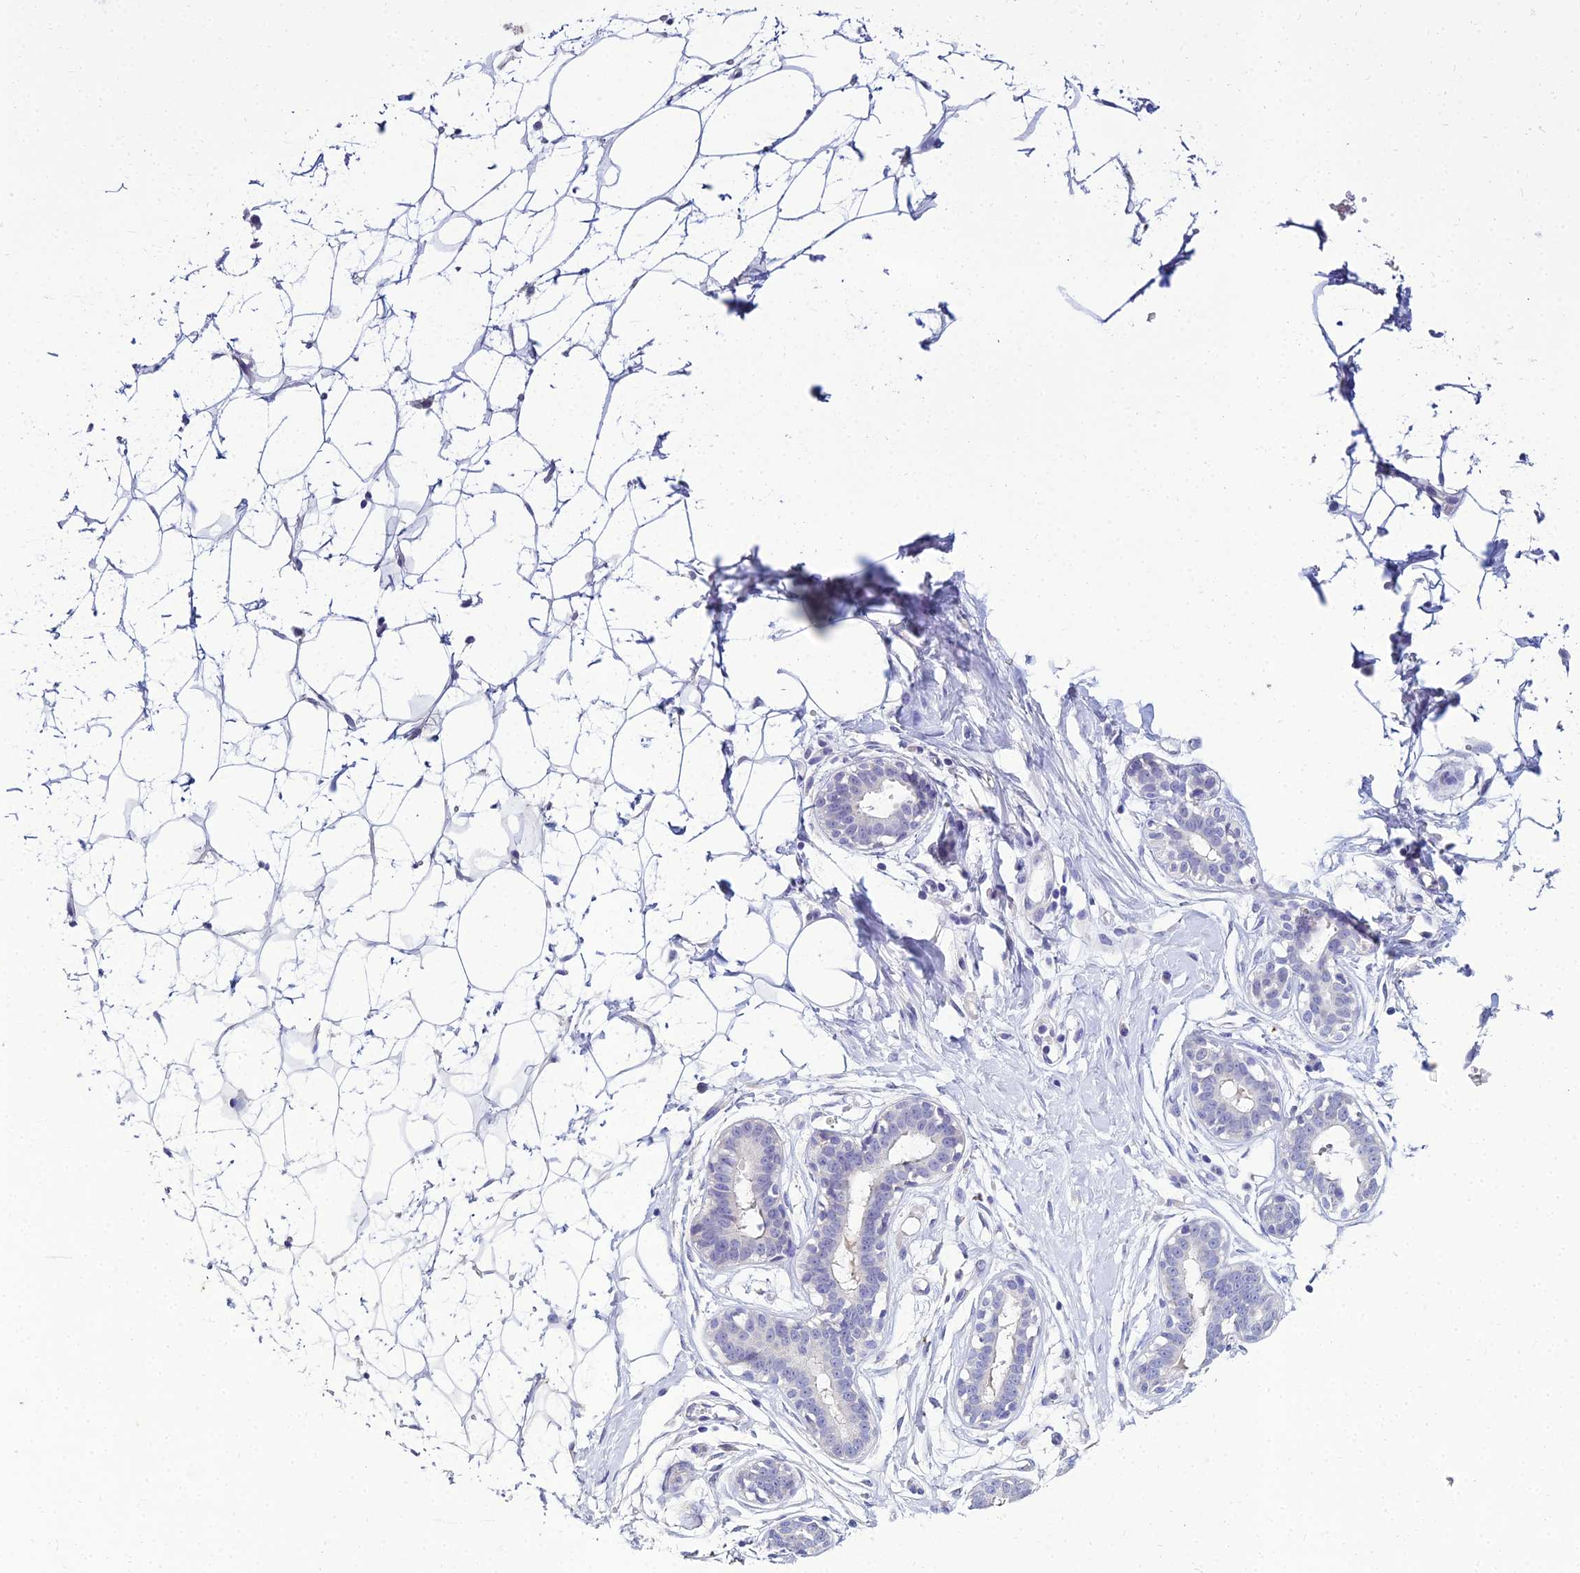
{"staining": {"intensity": "negative", "quantity": "none", "location": "none"}, "tissue": "breast", "cell_type": "Adipocytes", "image_type": "normal", "snomed": [{"axis": "morphology", "description": "Normal tissue, NOS"}, {"axis": "morphology", "description": "Adenoma, NOS"}, {"axis": "topography", "description": "Breast"}], "caption": "Image shows no protein expression in adipocytes of normal breast.", "gene": "NPY", "patient": {"sex": "female", "age": 23}}